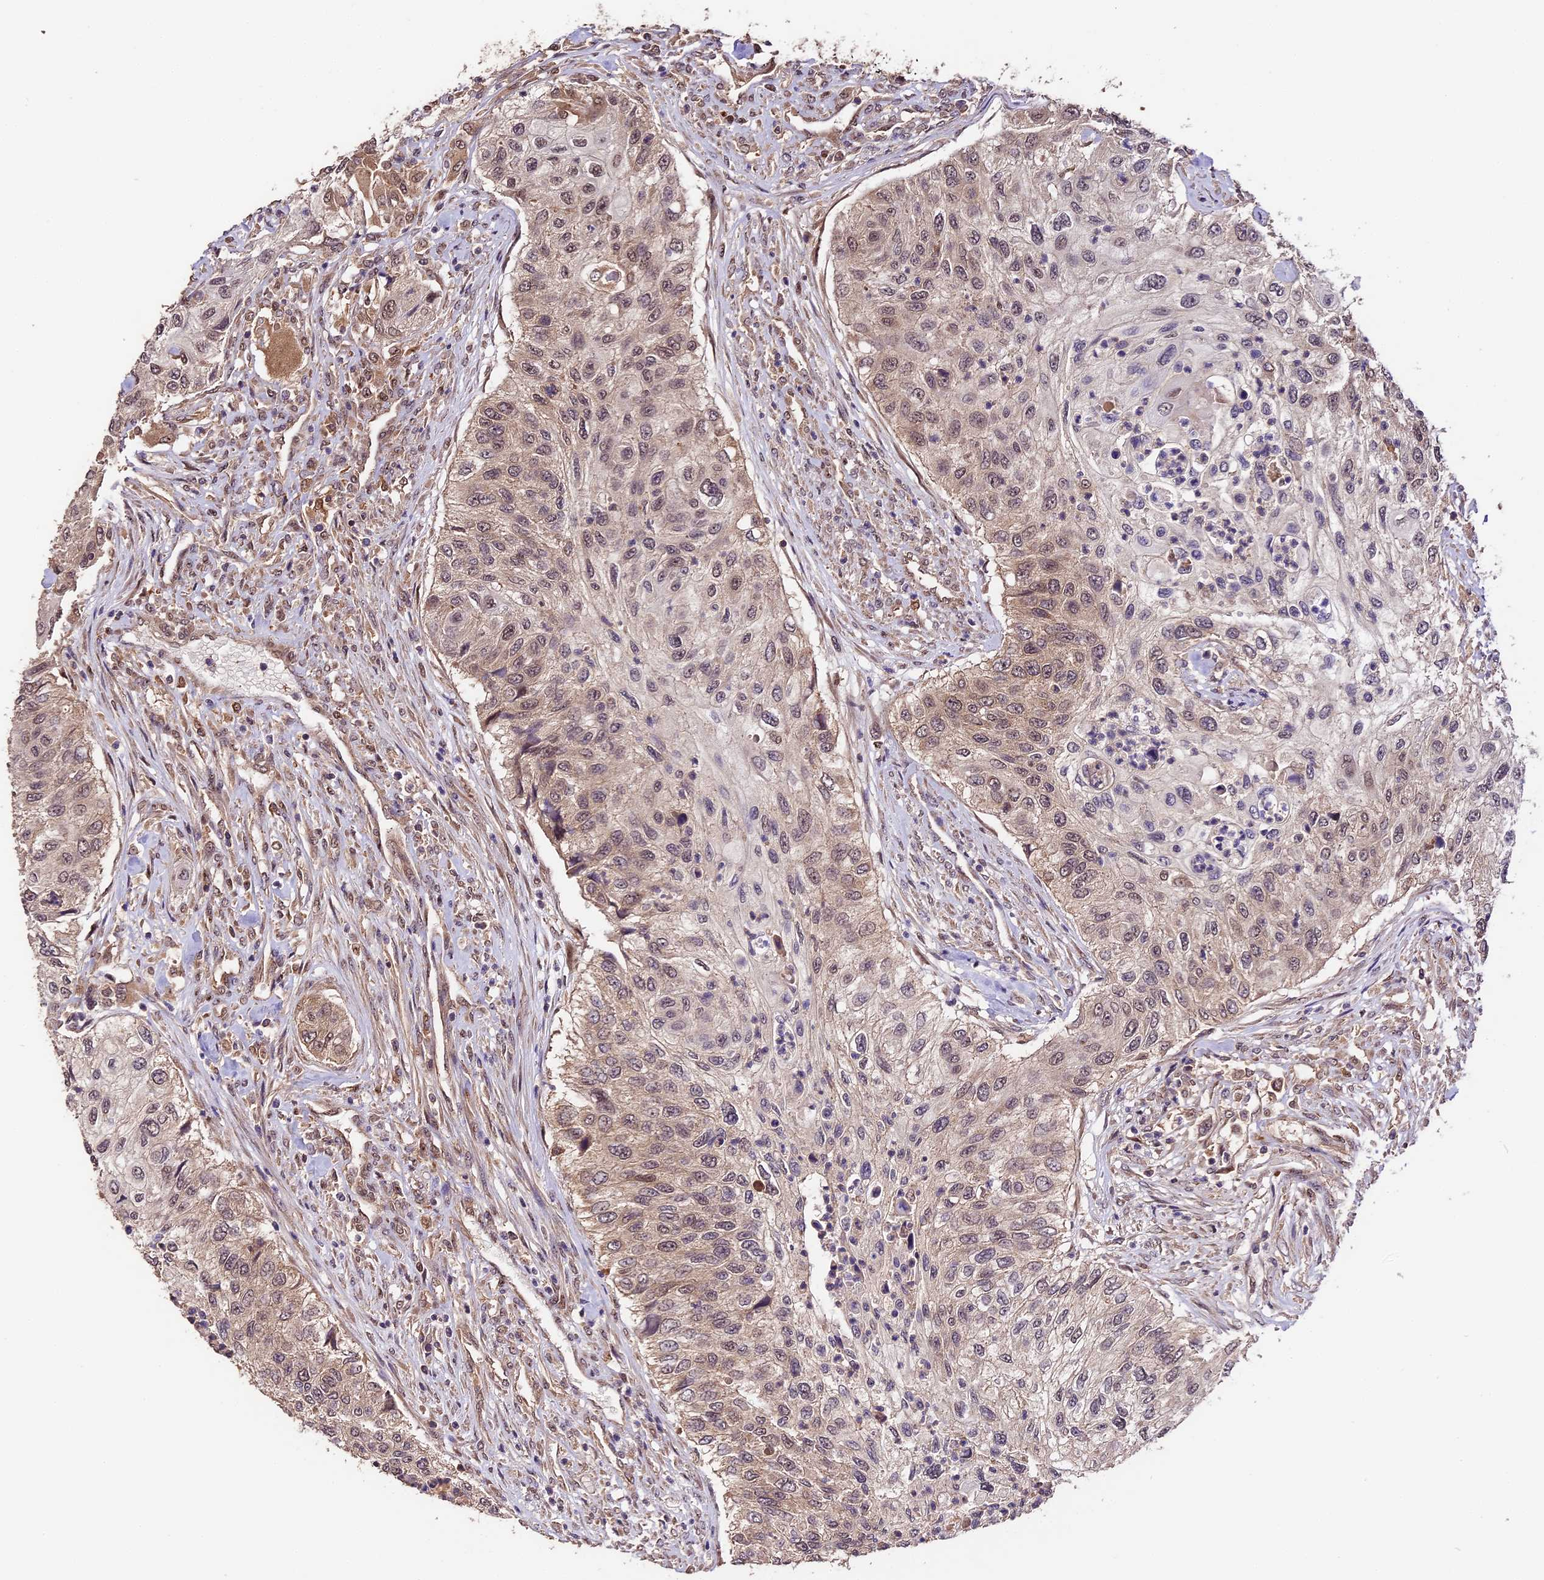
{"staining": {"intensity": "weak", "quantity": "25%-75%", "location": "cytoplasmic/membranous,nuclear"}, "tissue": "urothelial cancer", "cell_type": "Tumor cells", "image_type": "cancer", "snomed": [{"axis": "morphology", "description": "Urothelial carcinoma, High grade"}, {"axis": "topography", "description": "Urinary bladder"}], "caption": "The histopathology image displays a brown stain indicating the presence of a protein in the cytoplasmic/membranous and nuclear of tumor cells in urothelial cancer.", "gene": "TRMT1", "patient": {"sex": "female", "age": 60}}